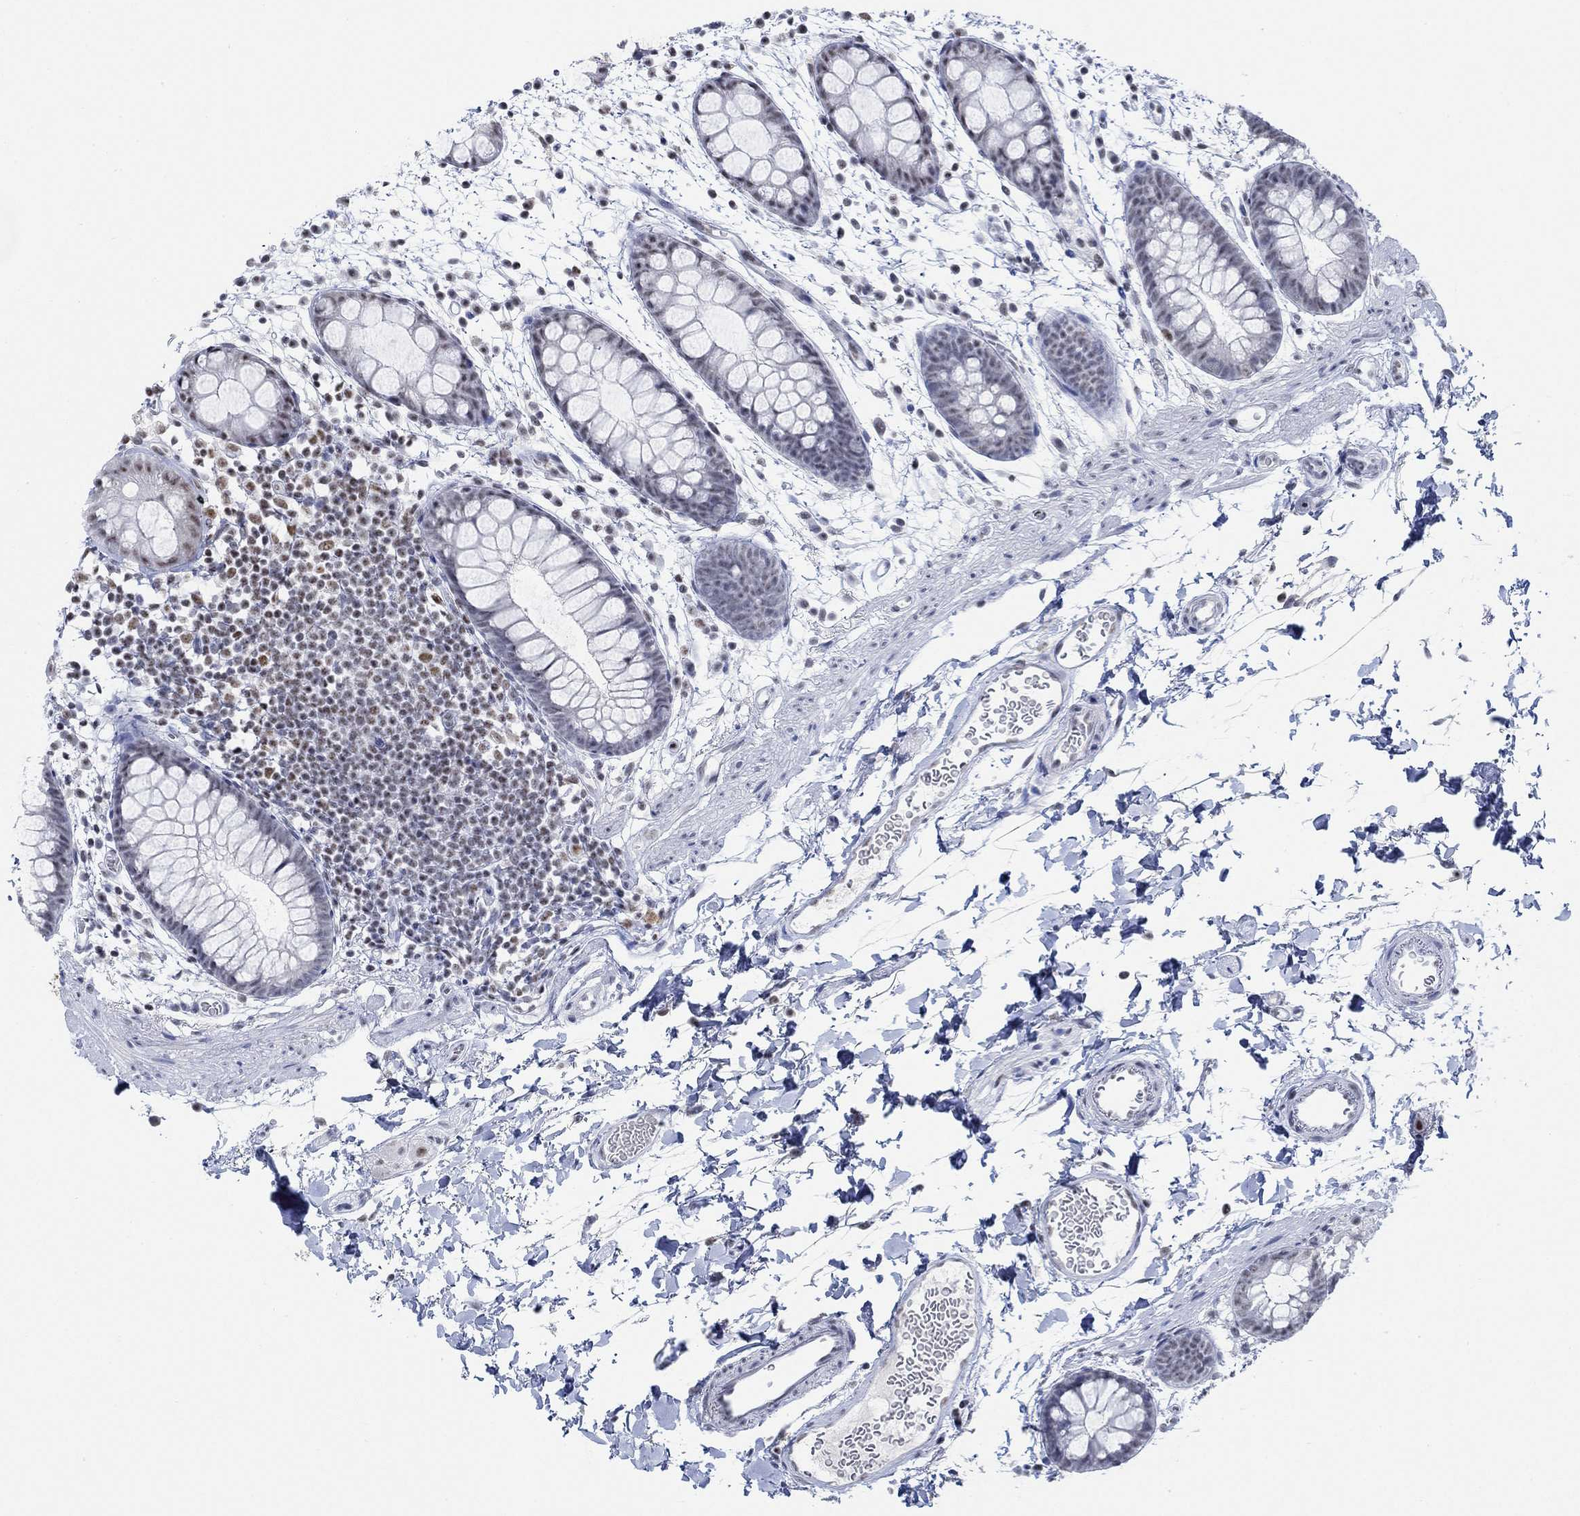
{"staining": {"intensity": "negative", "quantity": "none", "location": "none"}, "tissue": "rectum", "cell_type": "Glandular cells", "image_type": "normal", "snomed": [{"axis": "morphology", "description": "Normal tissue, NOS"}, {"axis": "topography", "description": "Rectum"}], "caption": "Glandular cells are negative for brown protein staining in normal rectum. The staining is performed using DAB (3,3'-diaminobenzidine) brown chromogen with nuclei counter-stained in using hematoxylin.", "gene": "PPP1R17", "patient": {"sex": "male", "age": 57}}